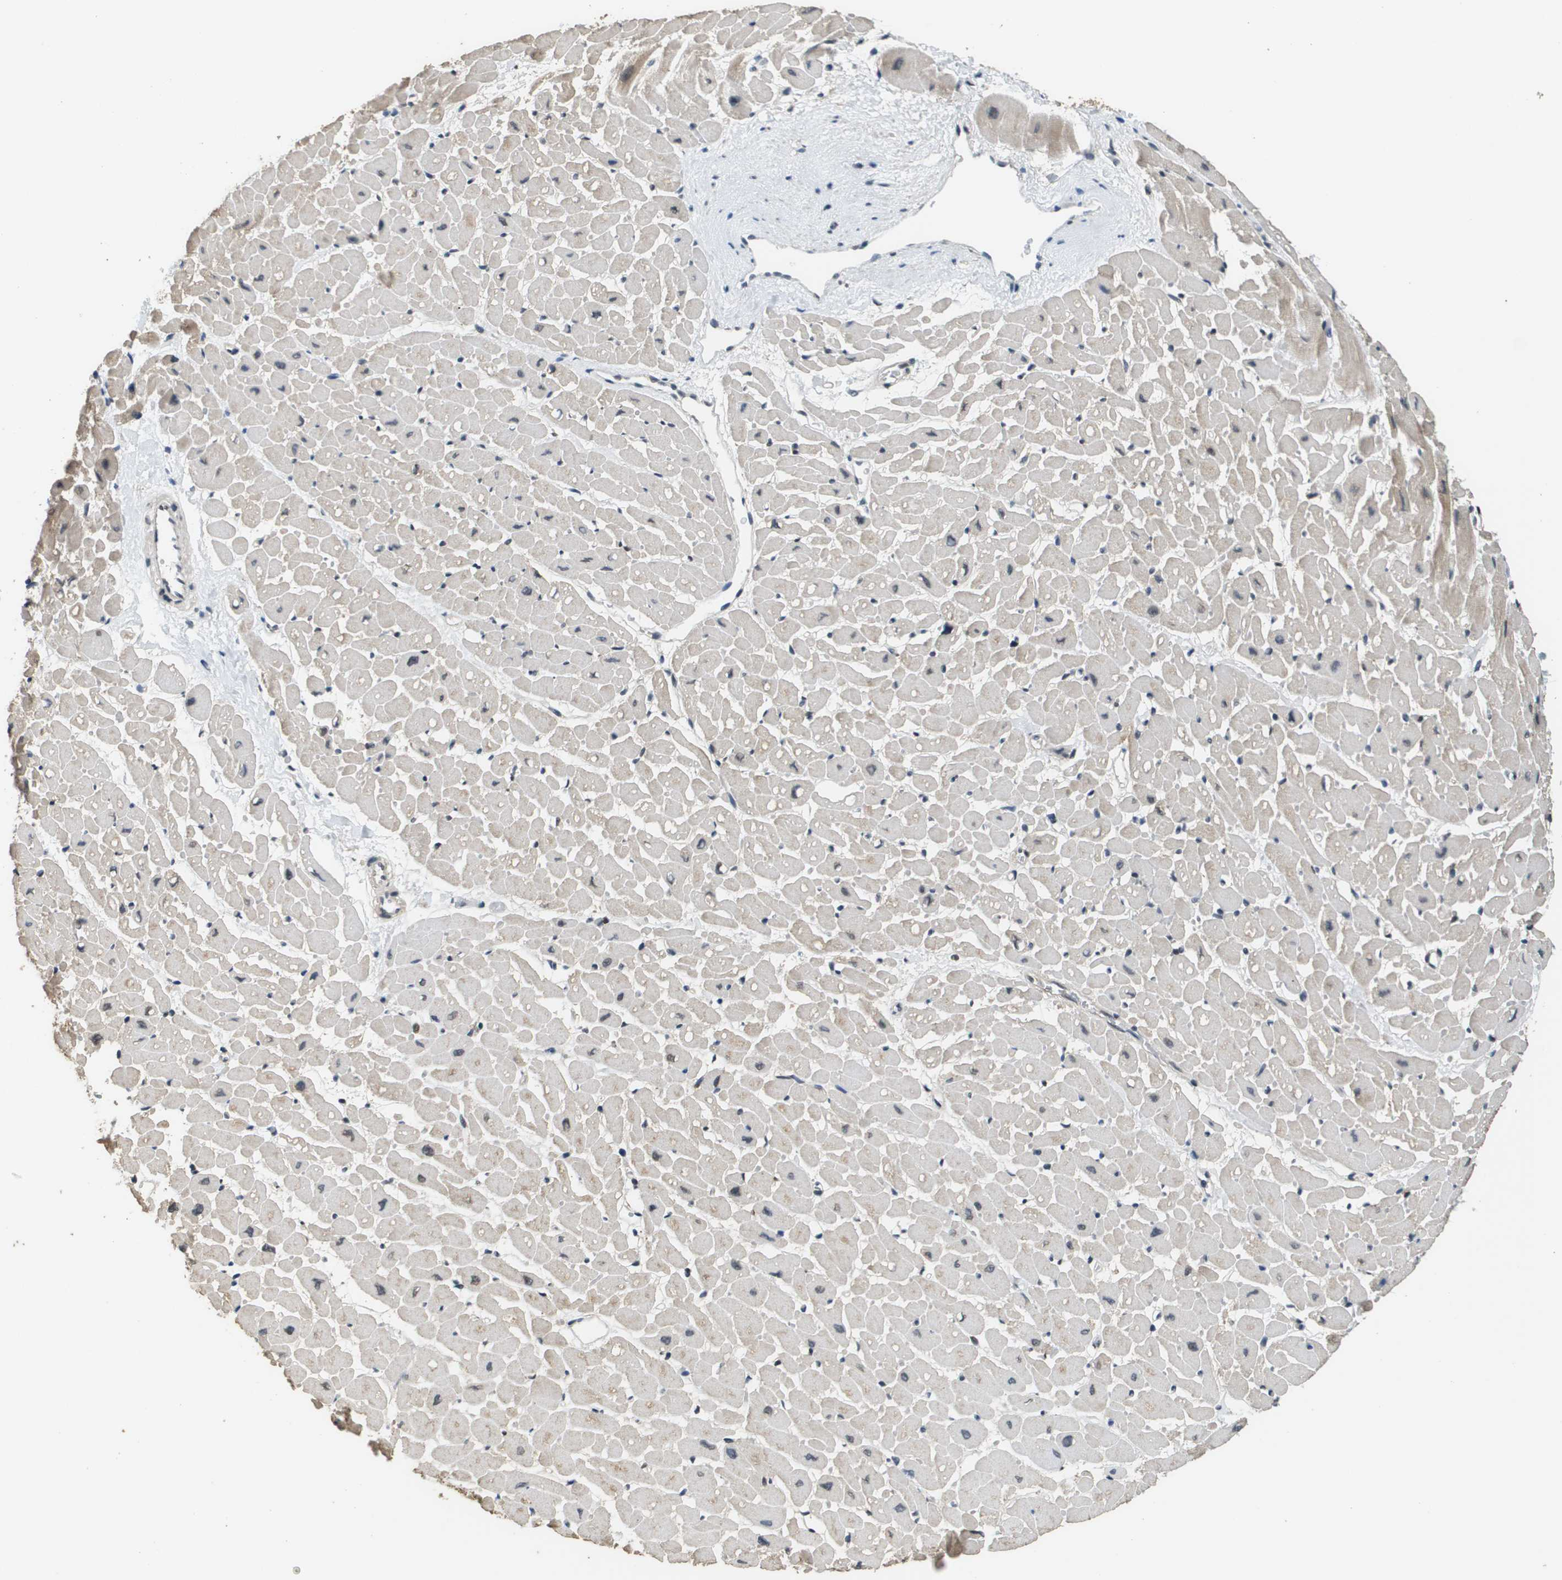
{"staining": {"intensity": "weak", "quantity": "25%-75%", "location": "cytoplasmic/membranous"}, "tissue": "heart muscle", "cell_type": "Cardiomyocytes", "image_type": "normal", "snomed": [{"axis": "morphology", "description": "Normal tissue, NOS"}, {"axis": "topography", "description": "Heart"}], "caption": "An image of heart muscle stained for a protein reveals weak cytoplasmic/membranous brown staining in cardiomyocytes.", "gene": "FANCC", "patient": {"sex": "male", "age": 45}}